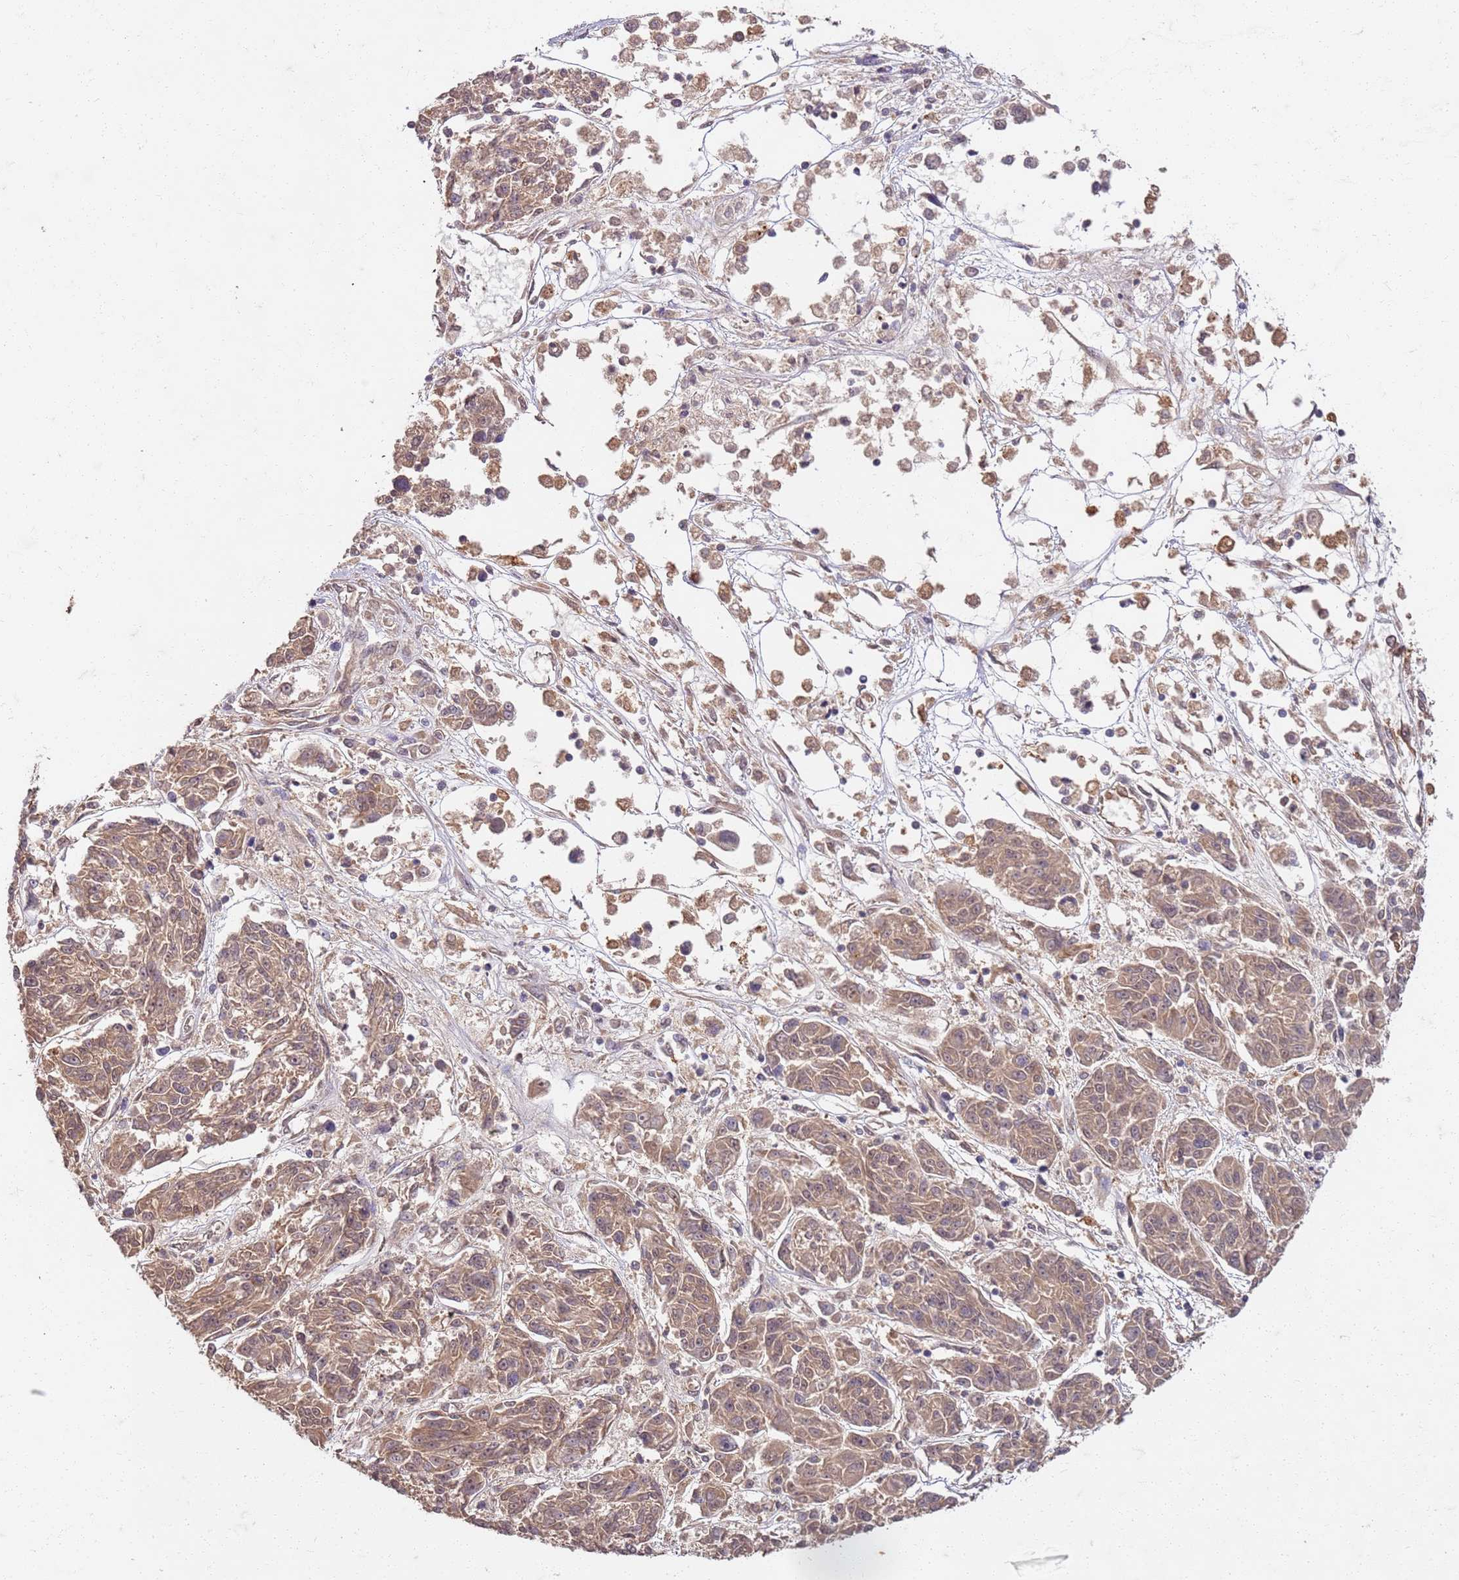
{"staining": {"intensity": "weak", "quantity": ">75%", "location": "cytoplasmic/membranous"}, "tissue": "melanoma", "cell_type": "Tumor cells", "image_type": "cancer", "snomed": [{"axis": "morphology", "description": "Malignant melanoma, NOS"}, {"axis": "topography", "description": "Skin"}], "caption": "Malignant melanoma stained with IHC shows weak cytoplasmic/membranous staining in approximately >75% of tumor cells.", "gene": "UBE3A", "patient": {"sex": "male", "age": 53}}